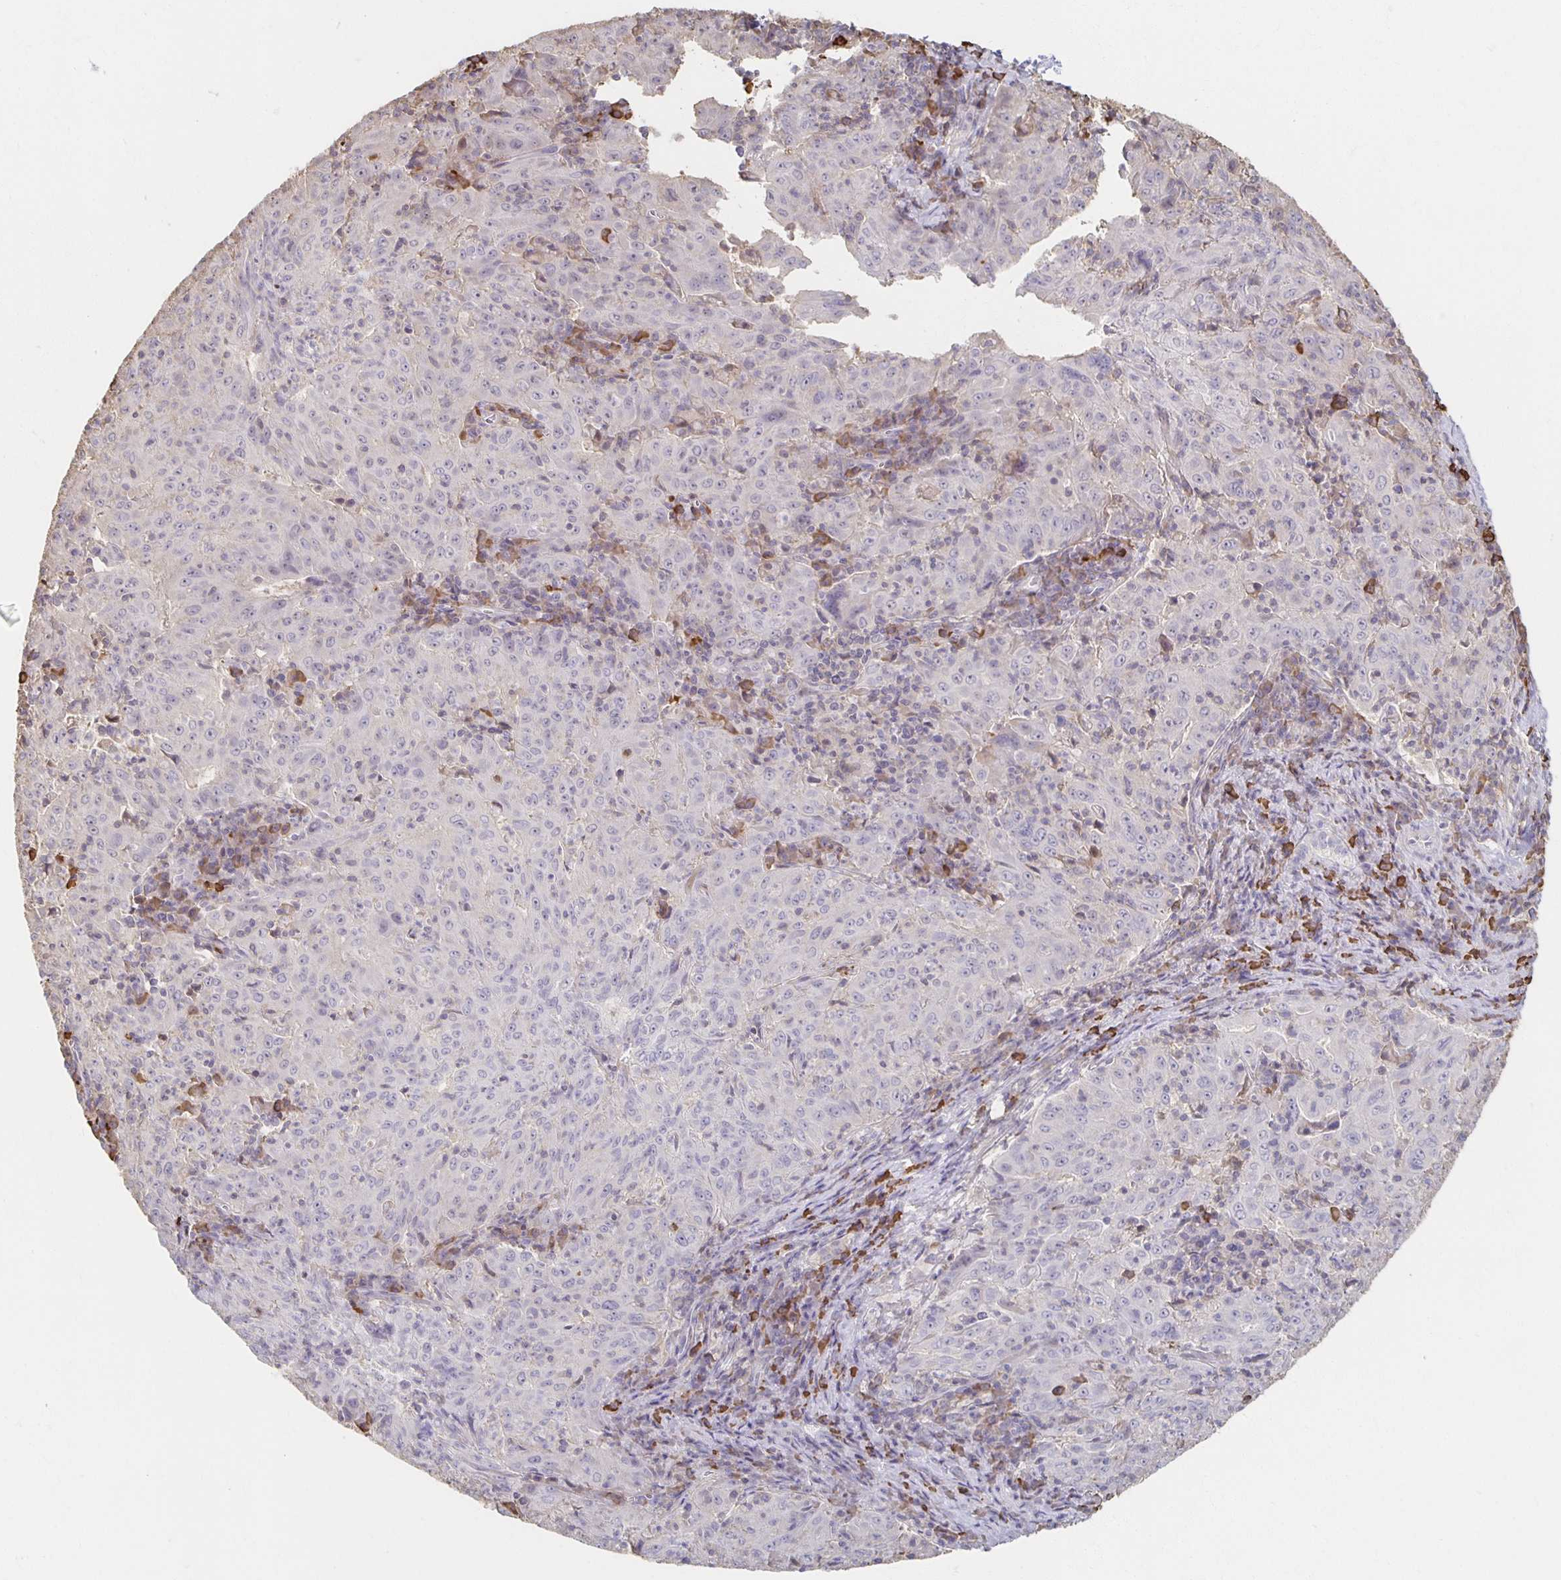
{"staining": {"intensity": "negative", "quantity": "none", "location": "none"}, "tissue": "pancreatic cancer", "cell_type": "Tumor cells", "image_type": "cancer", "snomed": [{"axis": "morphology", "description": "Adenocarcinoma, NOS"}, {"axis": "topography", "description": "Pancreas"}], "caption": "An immunohistochemistry photomicrograph of pancreatic cancer (adenocarcinoma) is shown. There is no staining in tumor cells of pancreatic cancer (adenocarcinoma).", "gene": "ZNF692", "patient": {"sex": "male", "age": 63}}